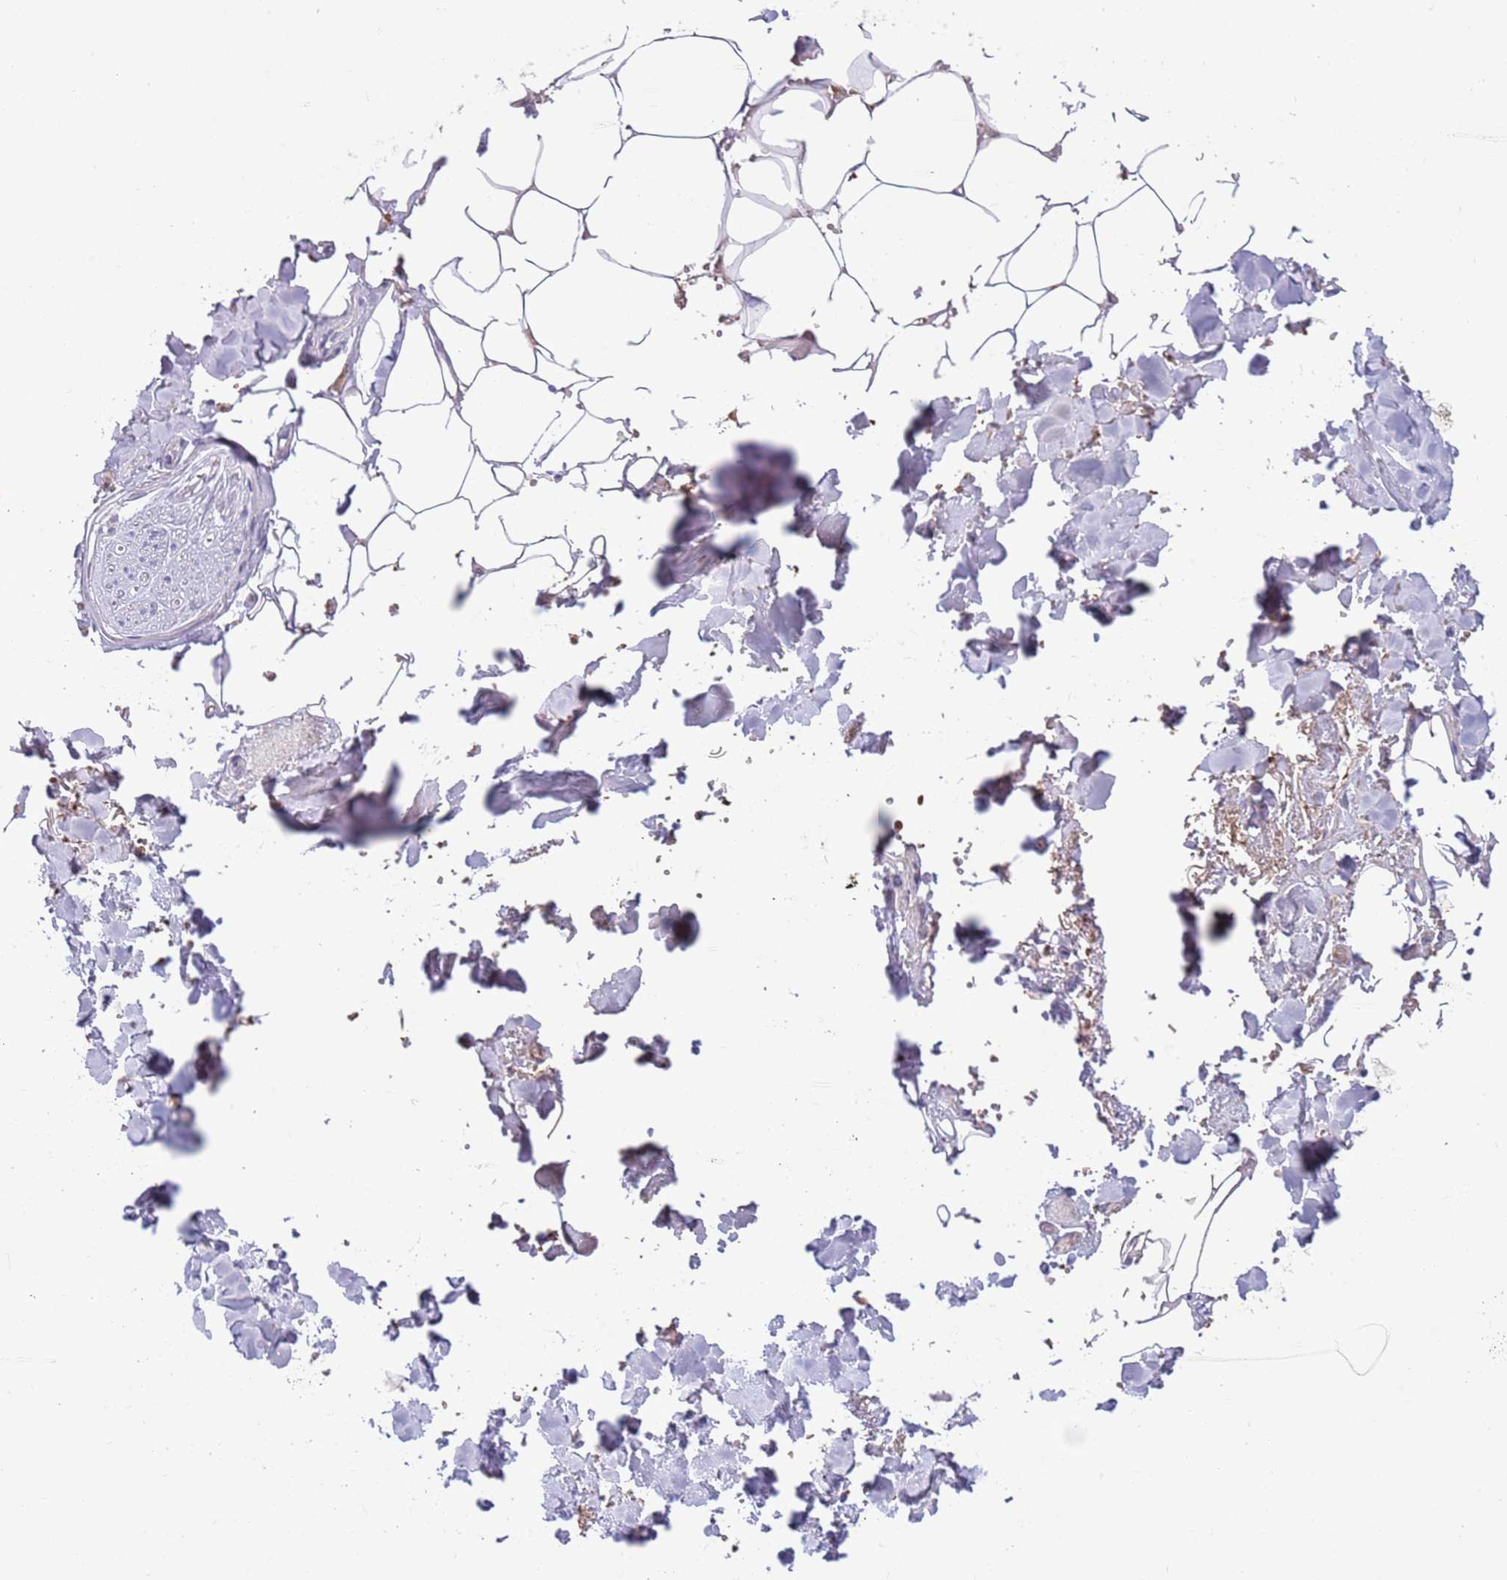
{"staining": {"intensity": "negative", "quantity": "none", "location": "none"}, "tissue": "adipose tissue", "cell_type": "Adipocytes", "image_type": "normal", "snomed": [{"axis": "morphology", "description": "Normal tissue, NOS"}, {"axis": "topography", "description": "Salivary gland"}, {"axis": "topography", "description": "Peripheral nerve tissue"}], "caption": "Immunohistochemistry of unremarkable adipose tissue exhibits no staining in adipocytes.", "gene": "ZNF14", "patient": {"sex": "male", "age": 38}}